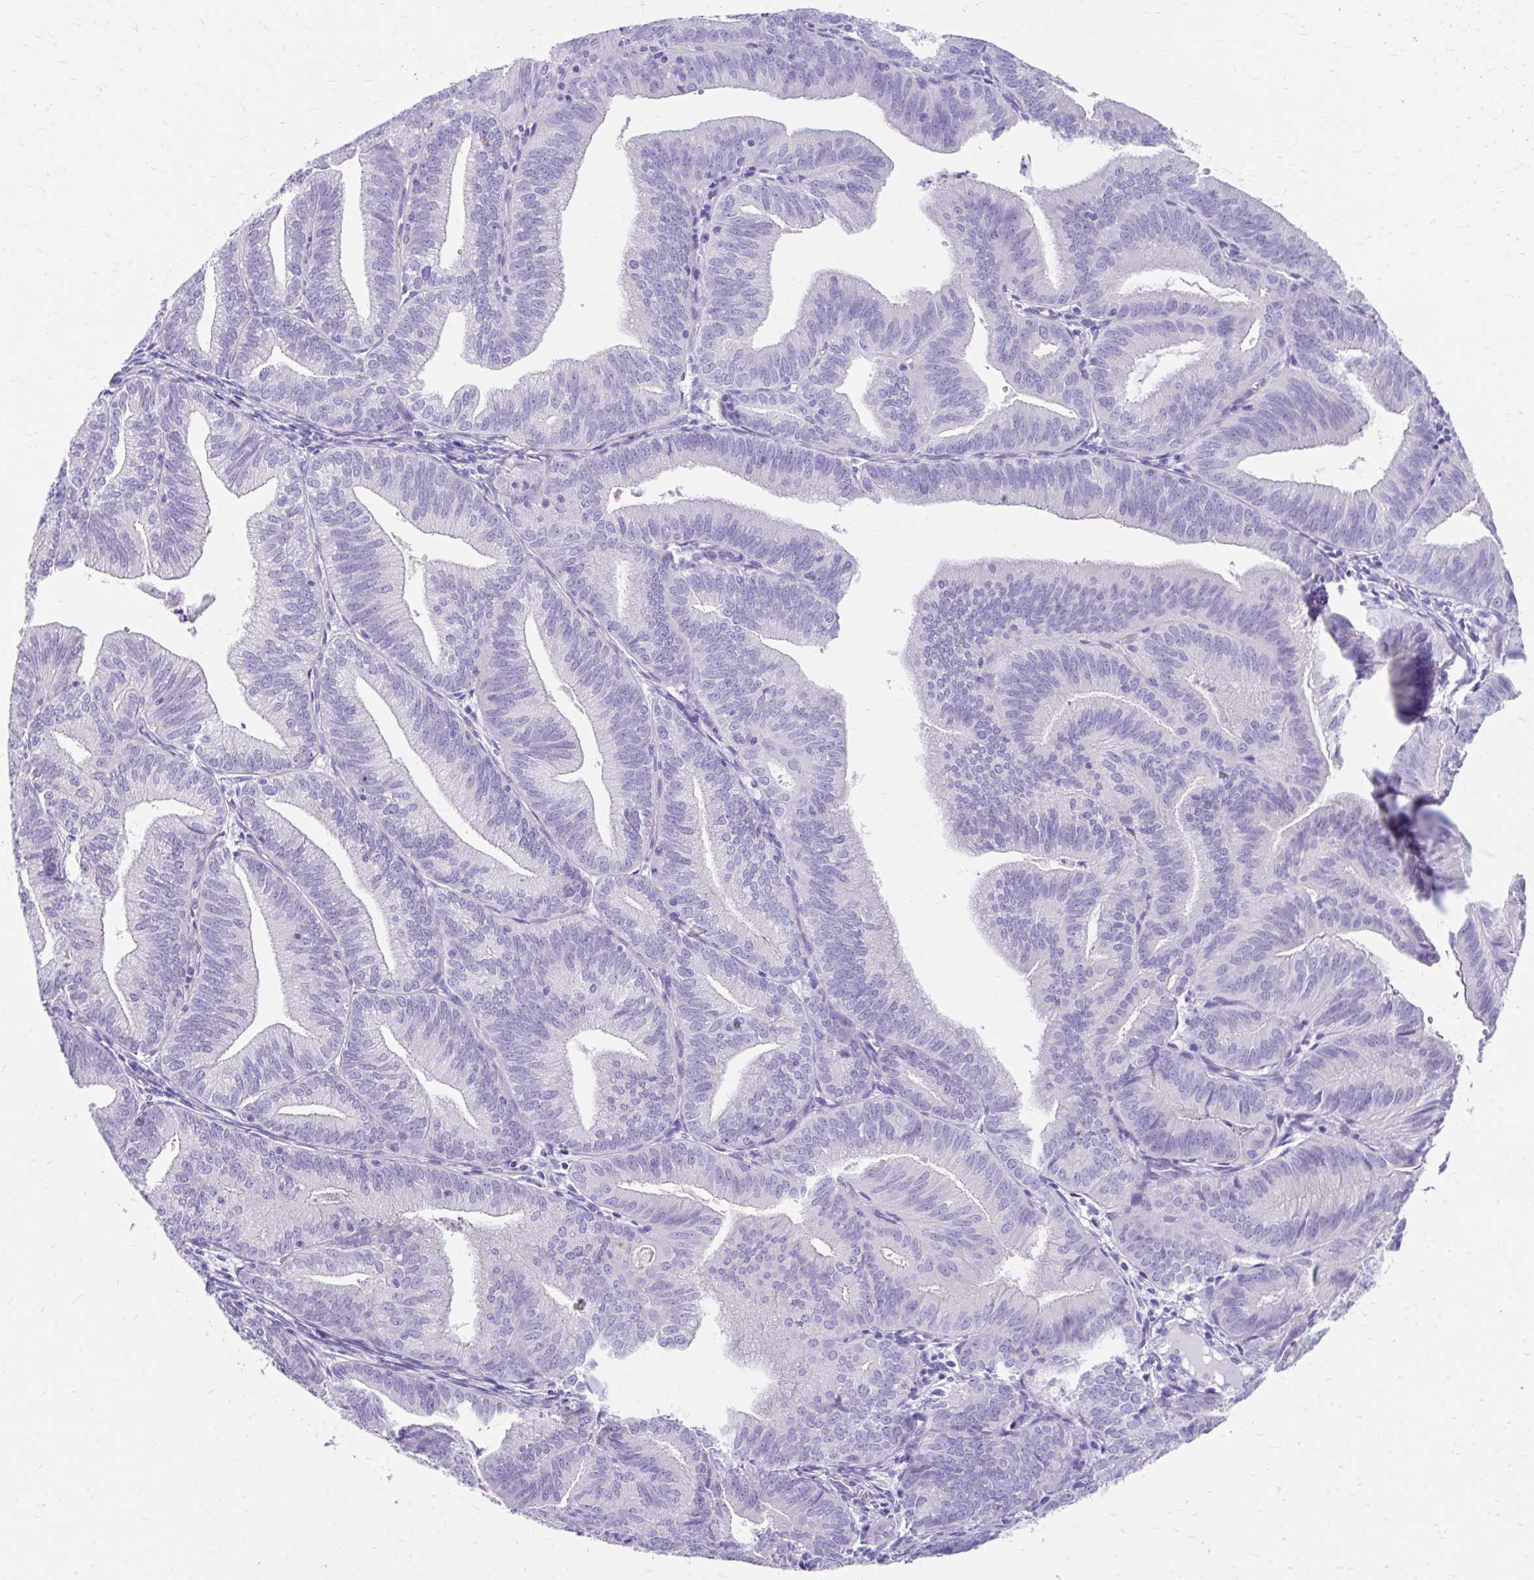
{"staining": {"intensity": "negative", "quantity": "none", "location": "none"}, "tissue": "endometrial cancer", "cell_type": "Tumor cells", "image_type": "cancer", "snomed": [{"axis": "morphology", "description": "Adenocarcinoma, NOS"}, {"axis": "topography", "description": "Endometrium"}], "caption": "Protein analysis of adenocarcinoma (endometrial) displays no significant positivity in tumor cells.", "gene": "KRIT1", "patient": {"sex": "female", "age": 70}}